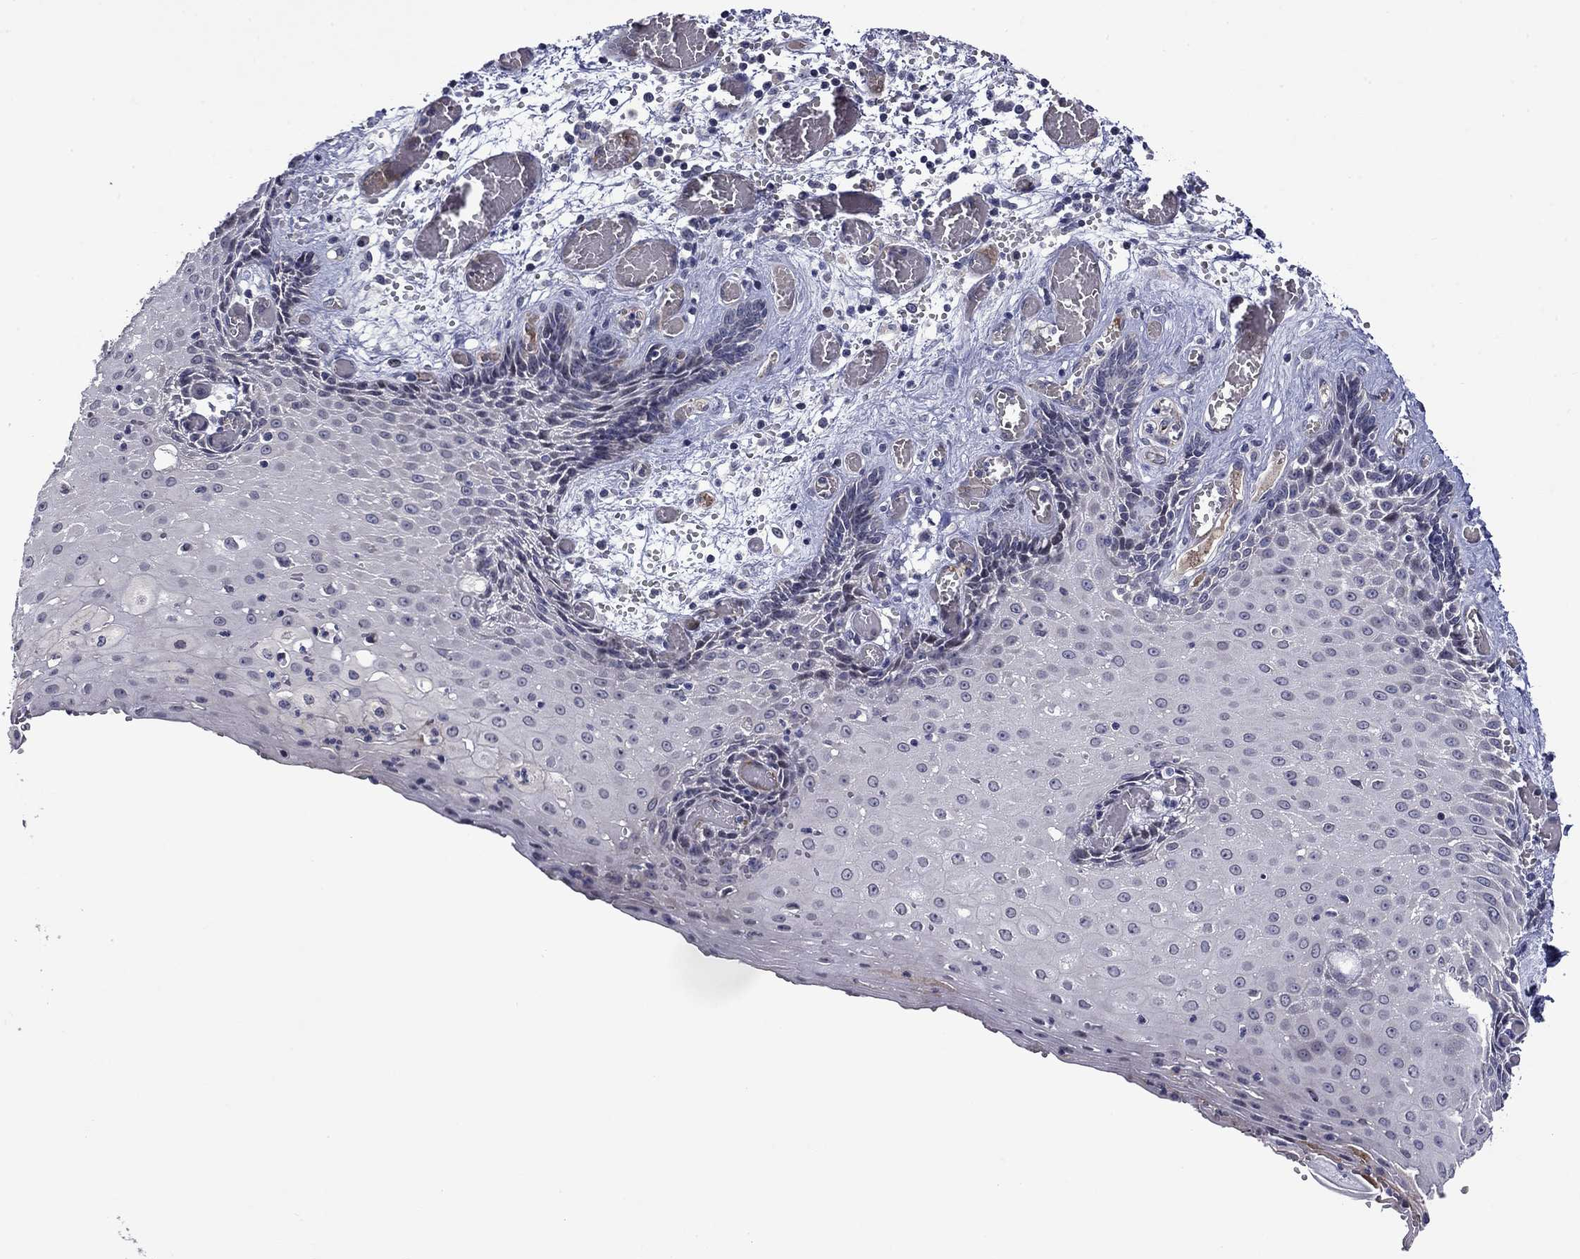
{"staining": {"intensity": "negative", "quantity": "none", "location": "none"}, "tissue": "esophagus", "cell_type": "Squamous epithelial cells", "image_type": "normal", "snomed": [{"axis": "morphology", "description": "Normal tissue, NOS"}, {"axis": "topography", "description": "Esophagus"}], "caption": "DAB immunohistochemical staining of benign human esophagus reveals no significant staining in squamous epithelial cells.", "gene": "SLITRK1", "patient": {"sex": "male", "age": 58}}